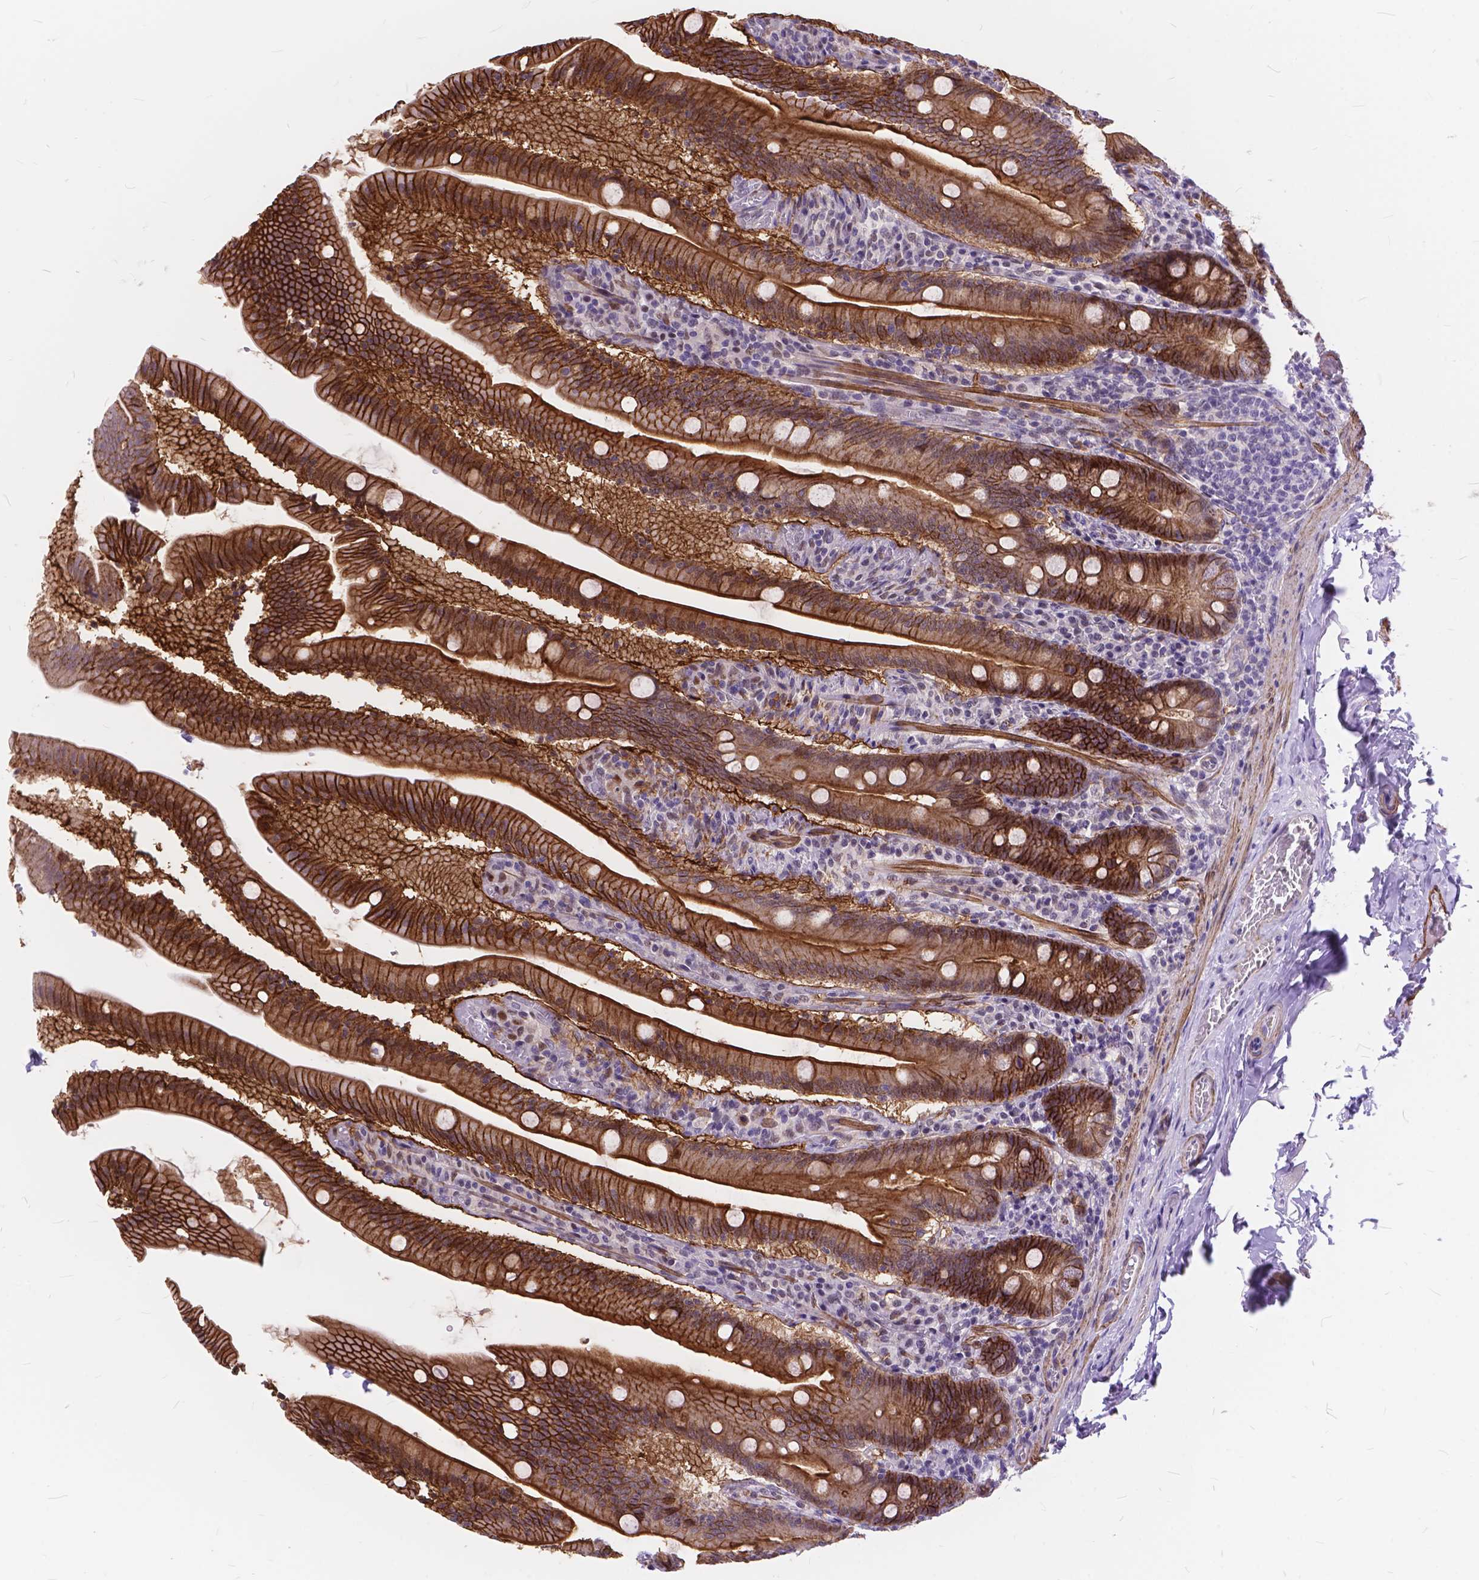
{"staining": {"intensity": "strong", "quantity": ">75%", "location": "cytoplasmic/membranous"}, "tissue": "small intestine", "cell_type": "Glandular cells", "image_type": "normal", "snomed": [{"axis": "morphology", "description": "Normal tissue, NOS"}, {"axis": "topography", "description": "Small intestine"}], "caption": "Immunohistochemical staining of unremarkable human small intestine displays high levels of strong cytoplasmic/membranous staining in approximately >75% of glandular cells.", "gene": "MAN2C1", "patient": {"sex": "male", "age": 37}}